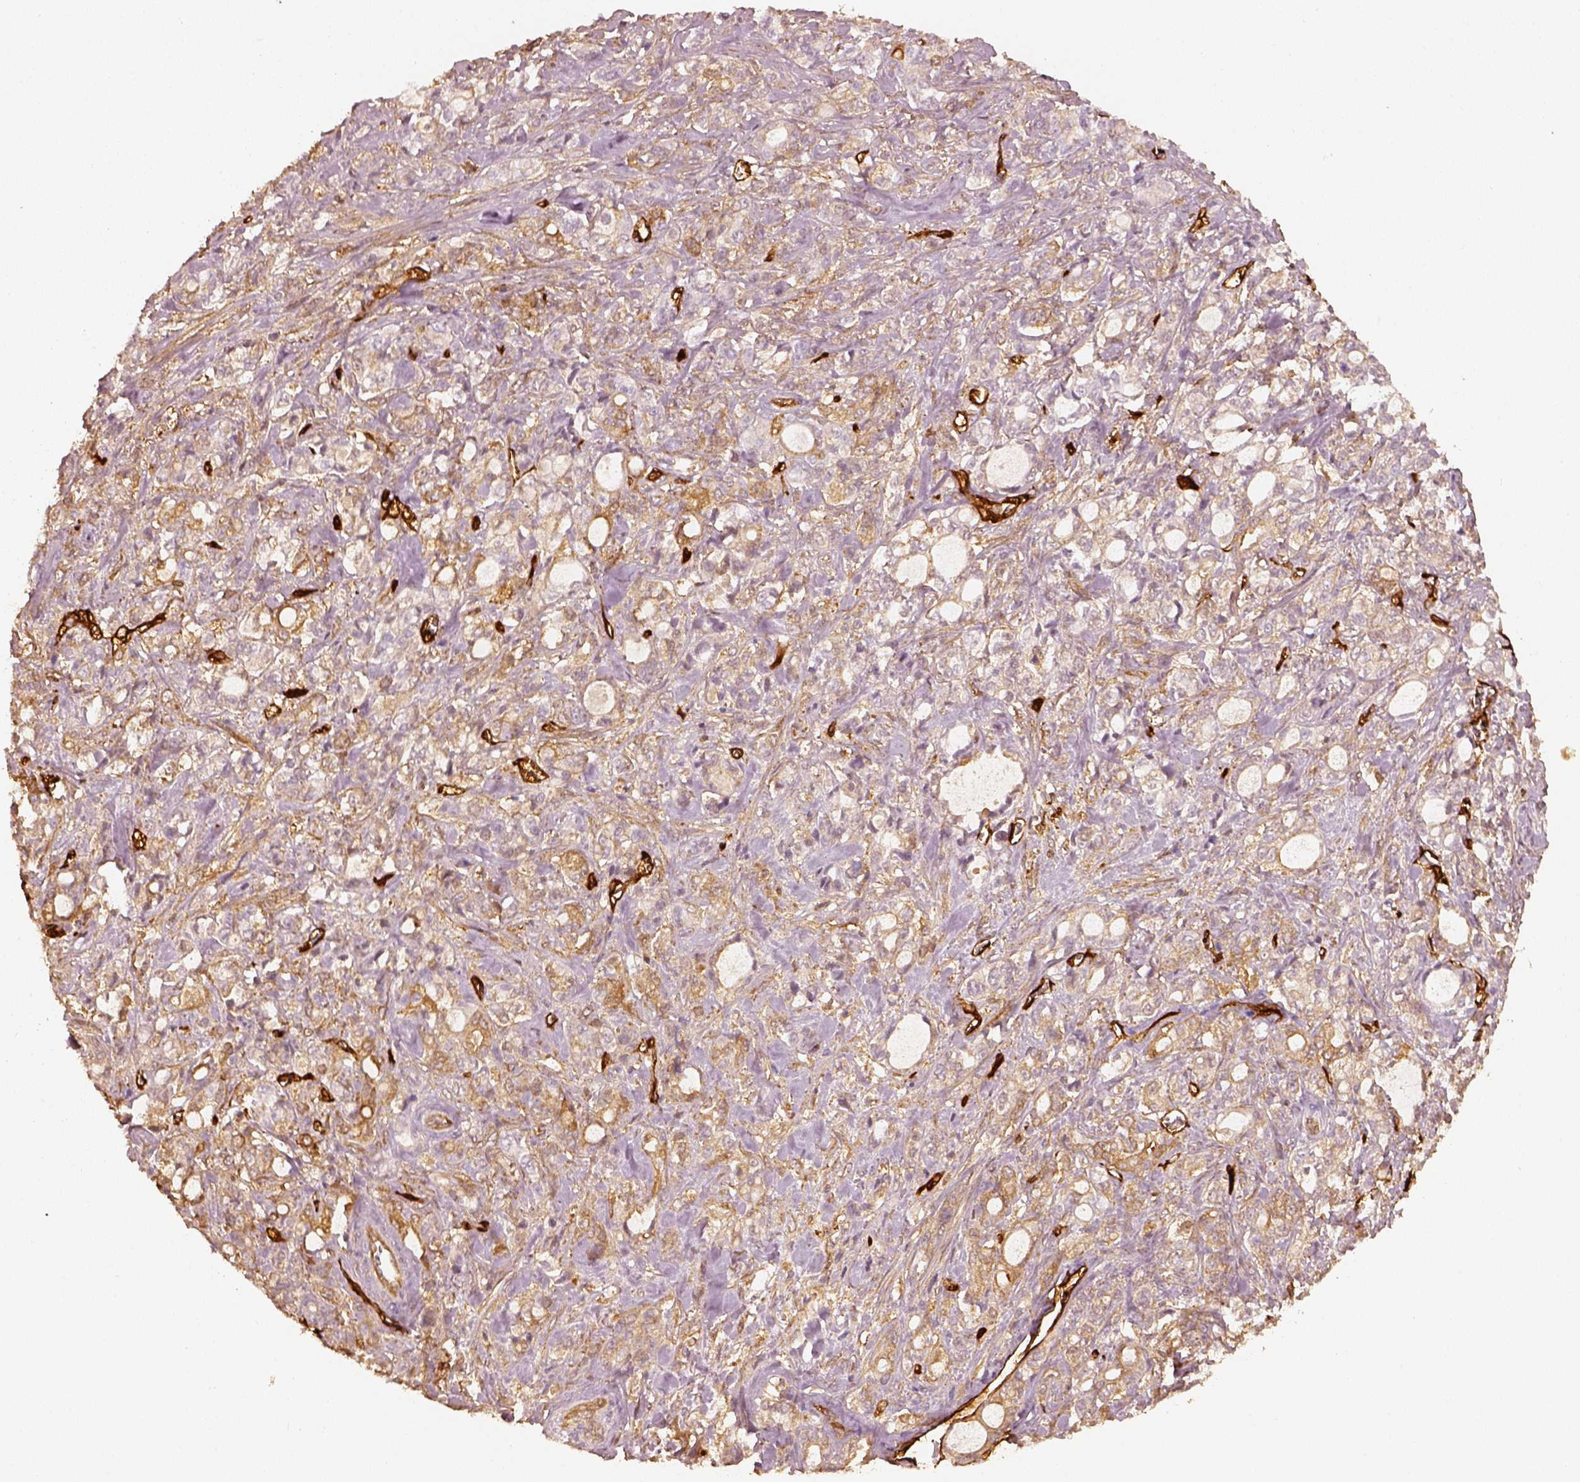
{"staining": {"intensity": "negative", "quantity": "none", "location": "none"}, "tissue": "stomach cancer", "cell_type": "Tumor cells", "image_type": "cancer", "snomed": [{"axis": "morphology", "description": "Adenocarcinoma, NOS"}, {"axis": "topography", "description": "Stomach"}], "caption": "Human stomach adenocarcinoma stained for a protein using IHC exhibits no staining in tumor cells.", "gene": "FSCN1", "patient": {"sex": "male", "age": 63}}